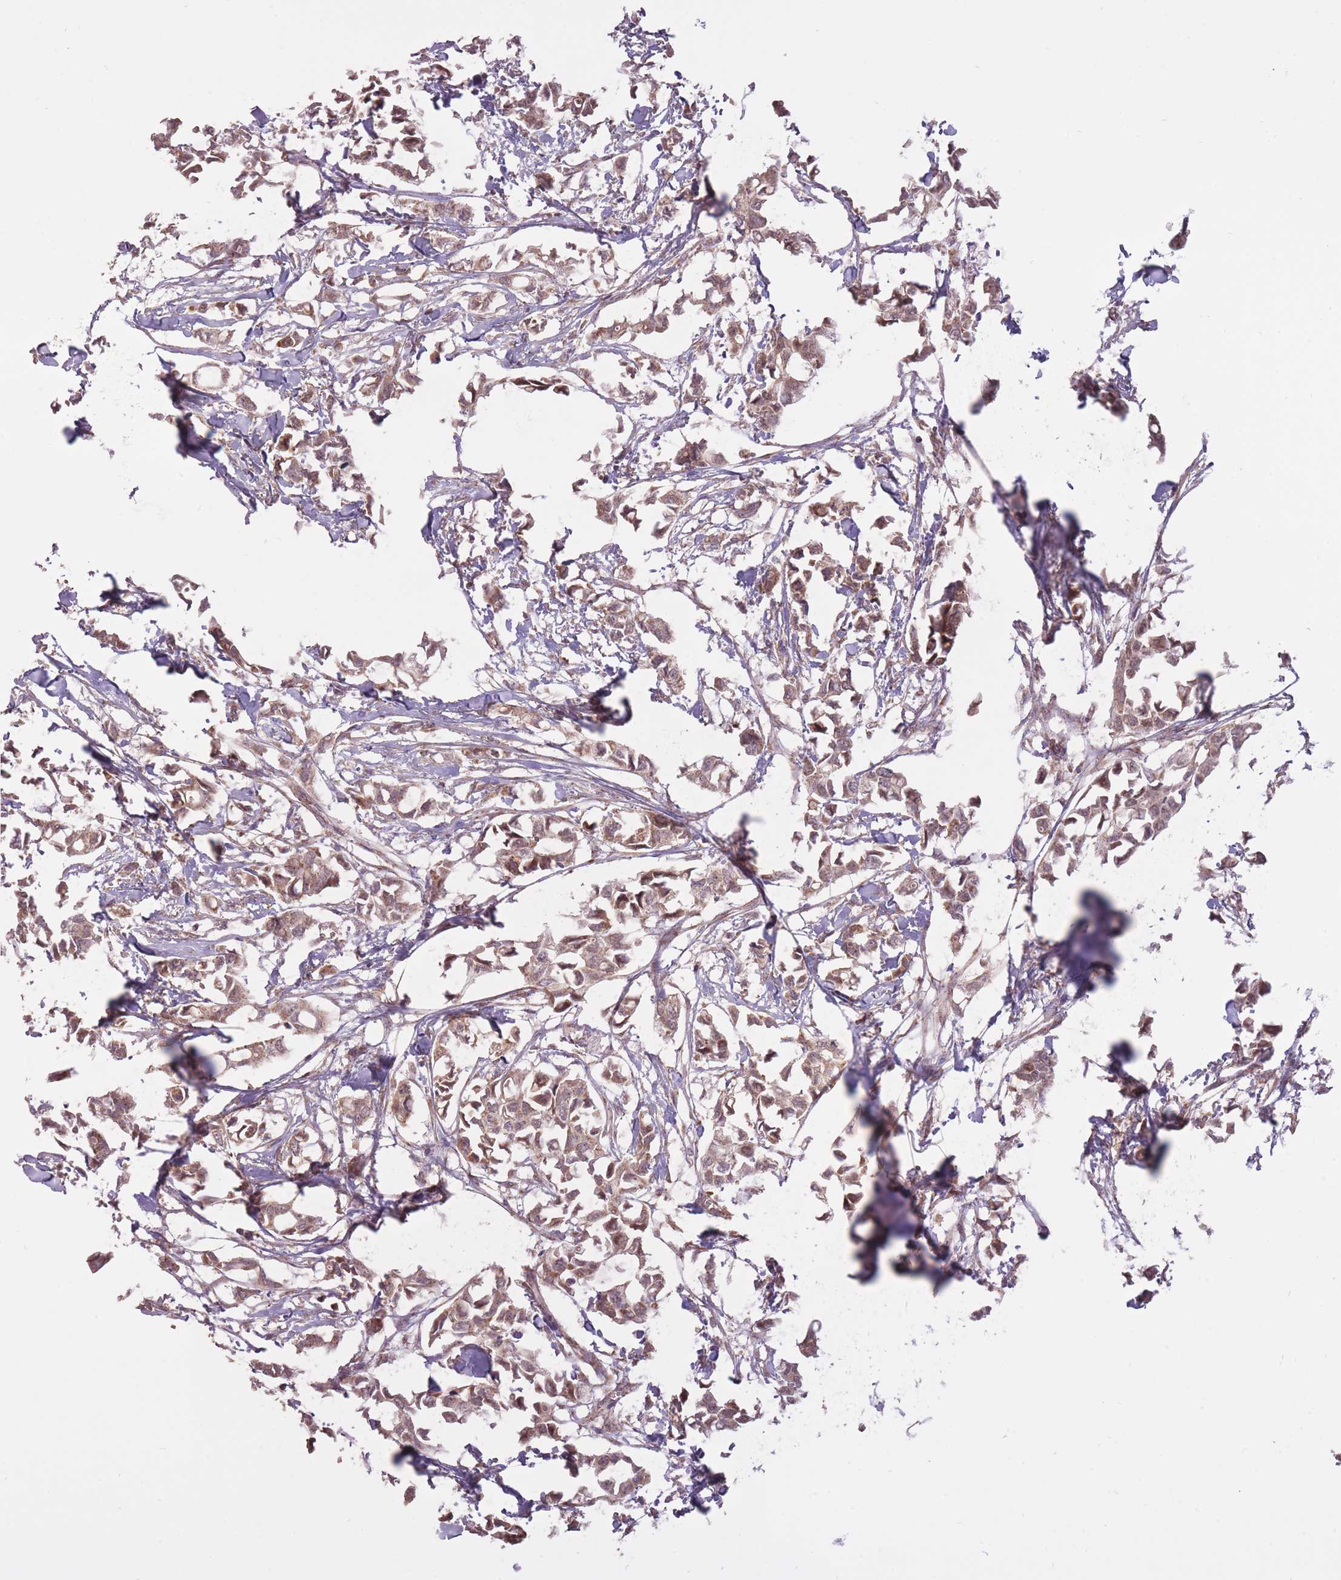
{"staining": {"intensity": "moderate", "quantity": ">75%", "location": "cytoplasmic/membranous"}, "tissue": "breast cancer", "cell_type": "Tumor cells", "image_type": "cancer", "snomed": [{"axis": "morphology", "description": "Duct carcinoma"}, {"axis": "topography", "description": "Breast"}], "caption": "Brown immunohistochemical staining in human breast cancer (intraductal carcinoma) demonstrates moderate cytoplasmic/membranous staining in about >75% of tumor cells.", "gene": "LIN7C", "patient": {"sex": "female", "age": 41}}